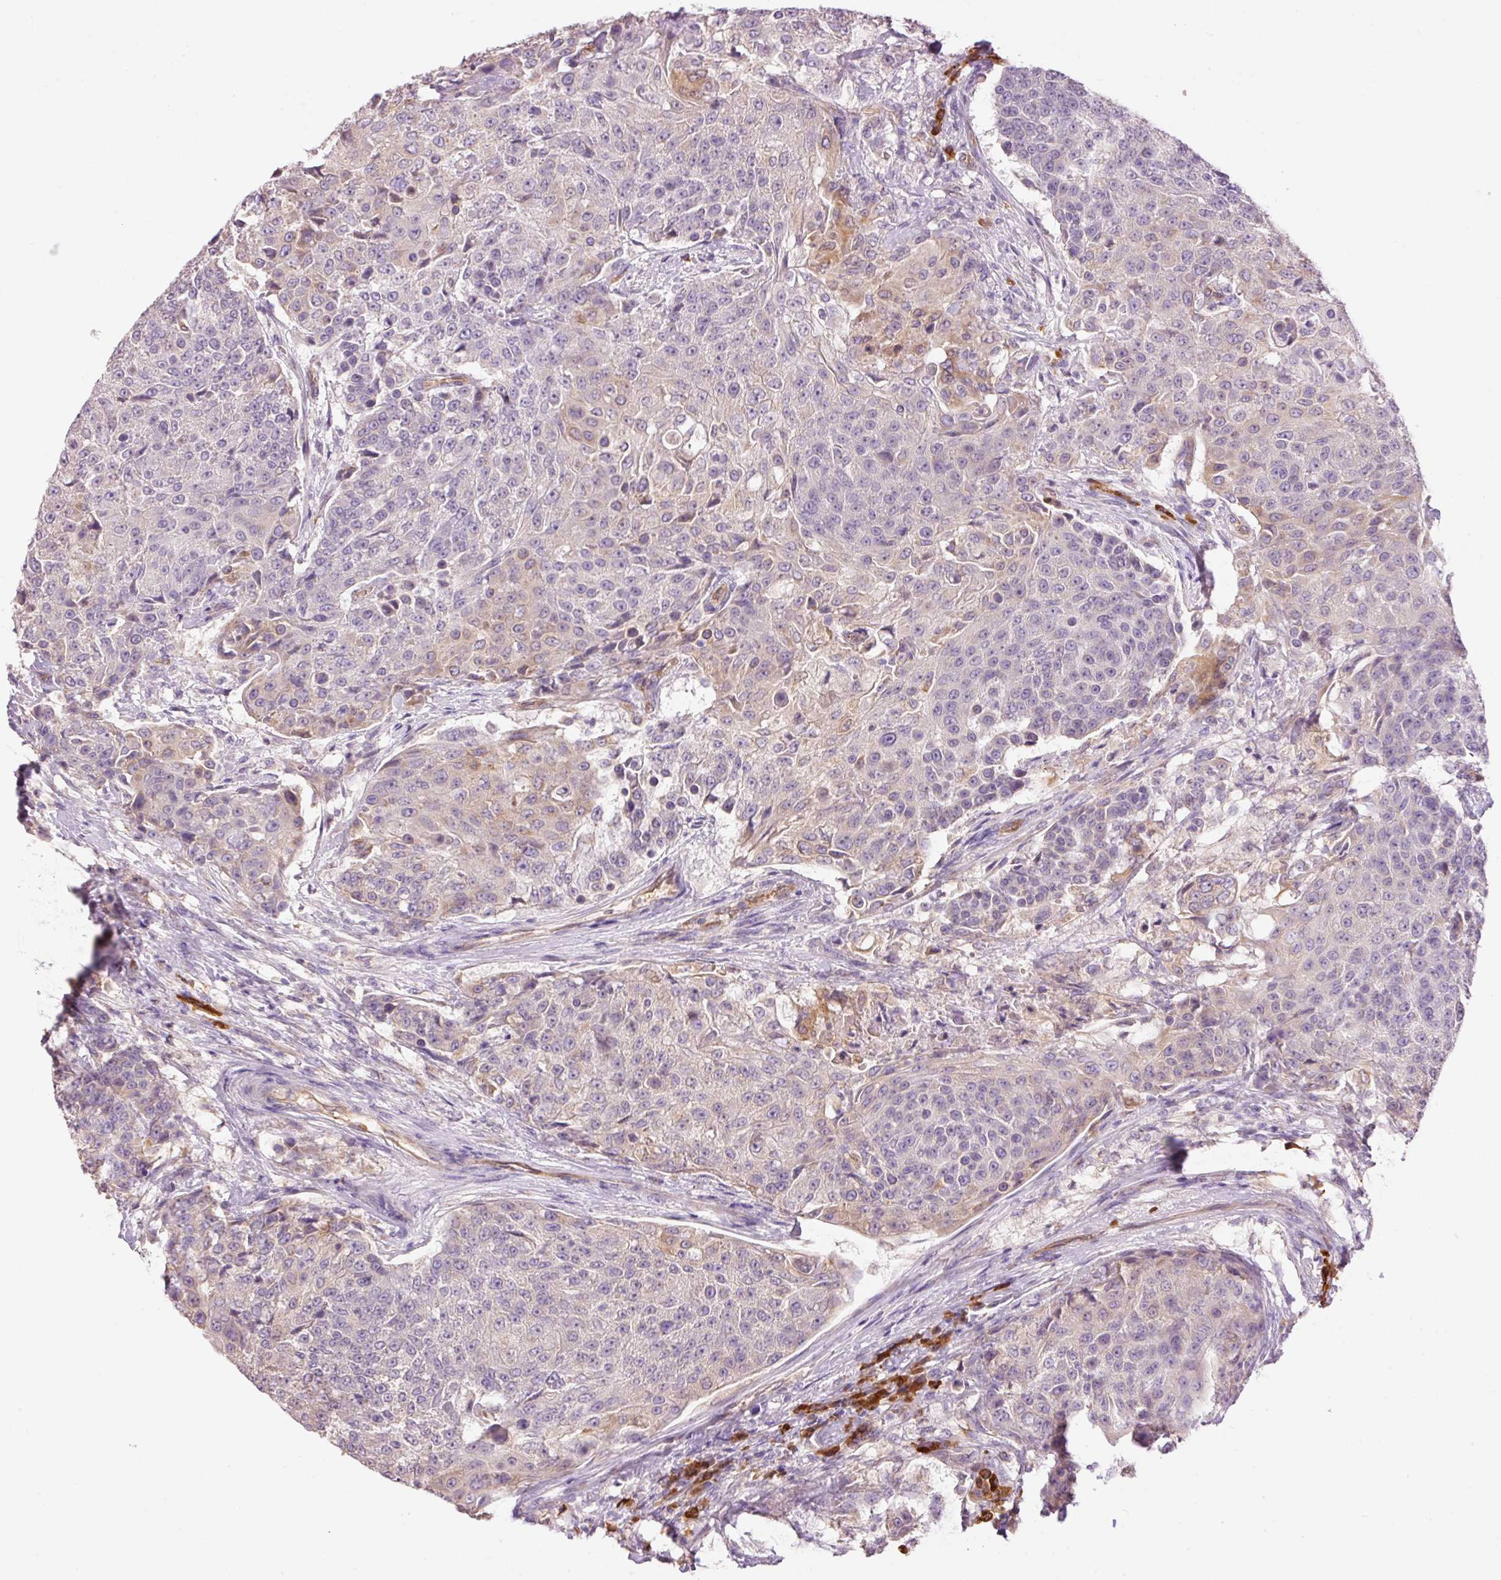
{"staining": {"intensity": "weak", "quantity": "<25%", "location": "cytoplasmic/membranous"}, "tissue": "urothelial cancer", "cell_type": "Tumor cells", "image_type": "cancer", "snomed": [{"axis": "morphology", "description": "Urothelial carcinoma, High grade"}, {"axis": "topography", "description": "Urinary bladder"}], "caption": "The histopathology image demonstrates no staining of tumor cells in urothelial carcinoma (high-grade).", "gene": "PNPLA5", "patient": {"sex": "female", "age": 63}}